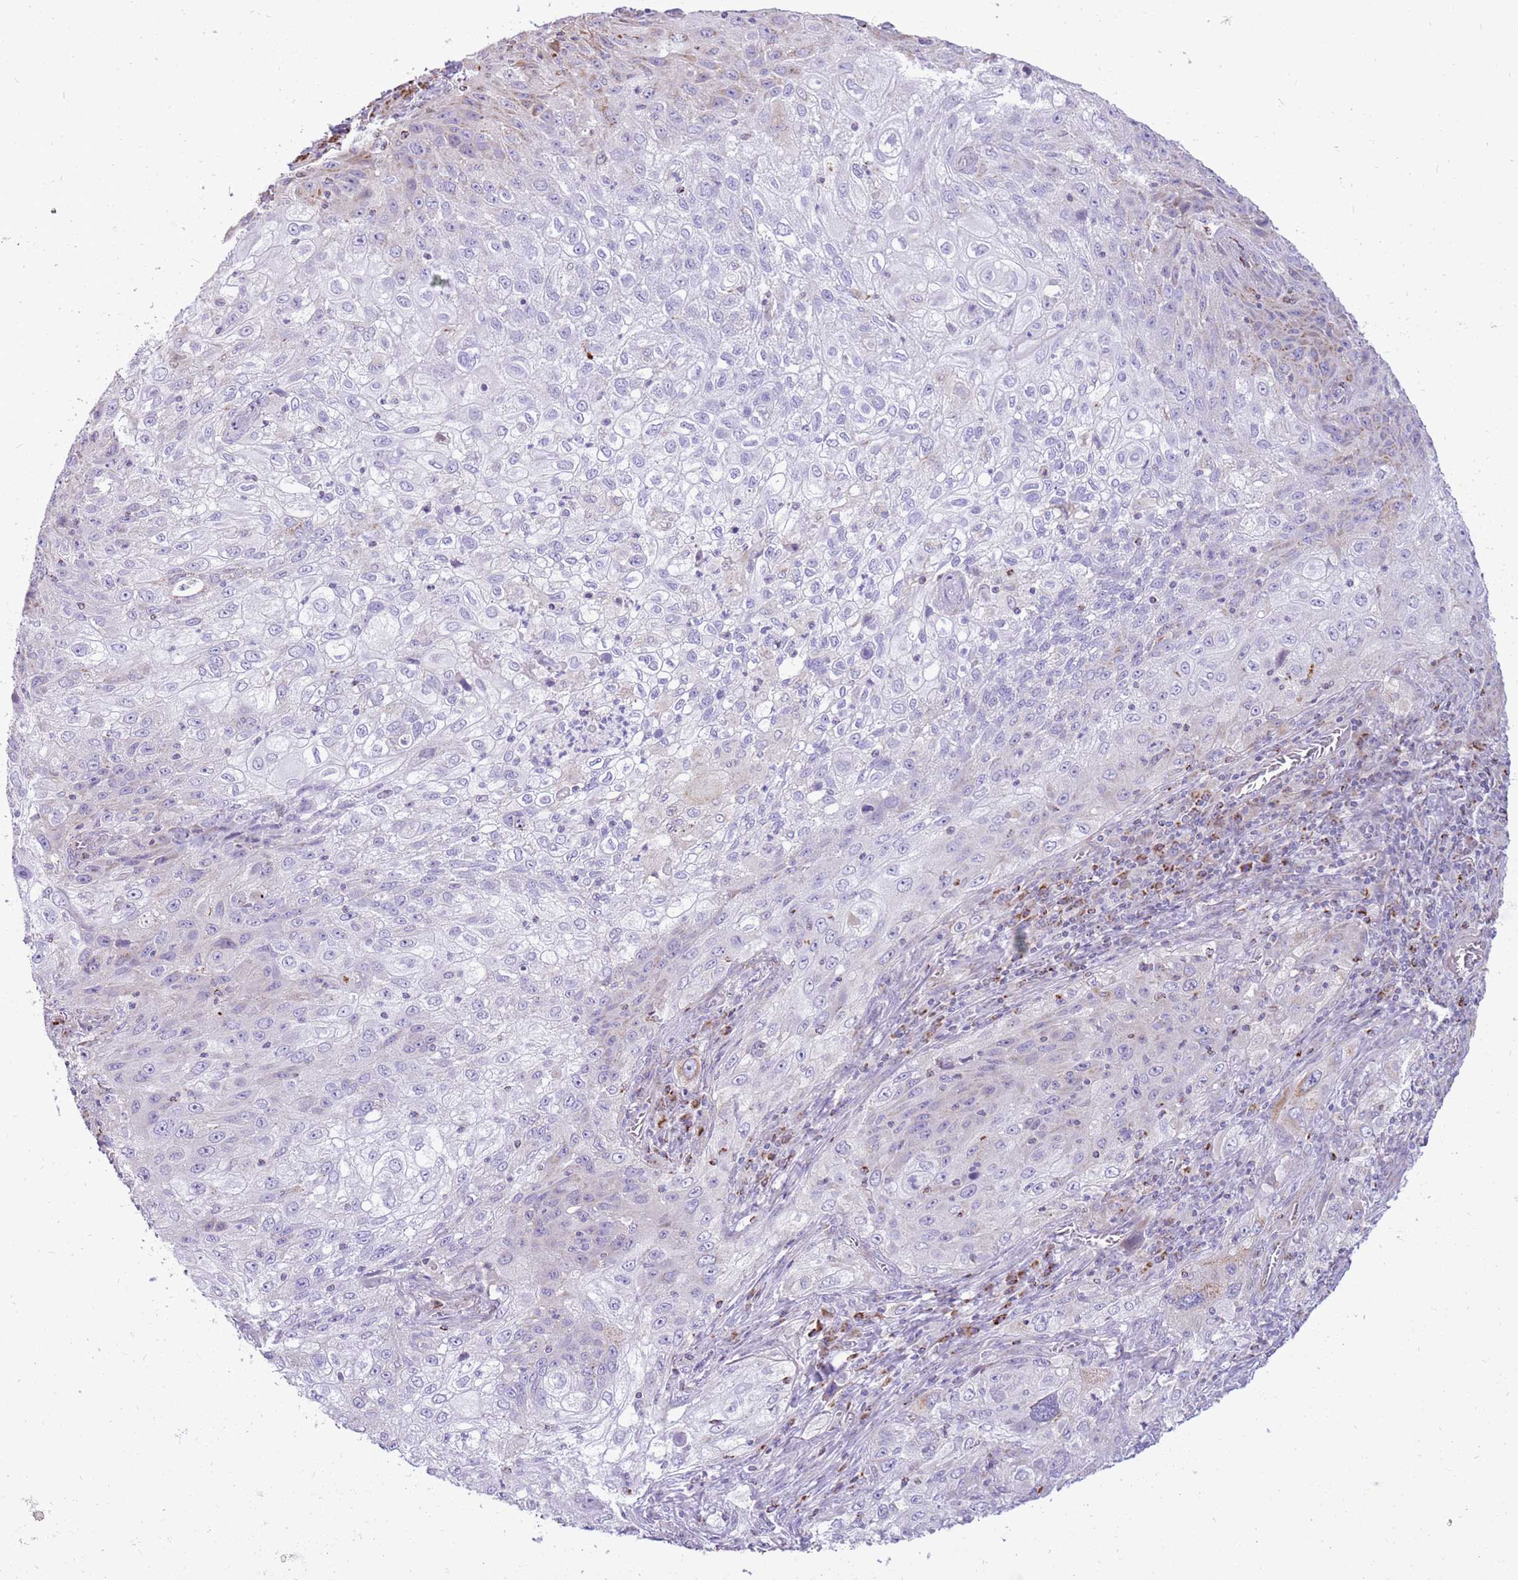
{"staining": {"intensity": "negative", "quantity": "none", "location": "none"}, "tissue": "lung cancer", "cell_type": "Tumor cells", "image_type": "cancer", "snomed": [{"axis": "morphology", "description": "Squamous cell carcinoma, NOS"}, {"axis": "topography", "description": "Lung"}], "caption": "Immunohistochemical staining of human squamous cell carcinoma (lung) shows no significant staining in tumor cells.", "gene": "COX17", "patient": {"sex": "female", "age": 69}}